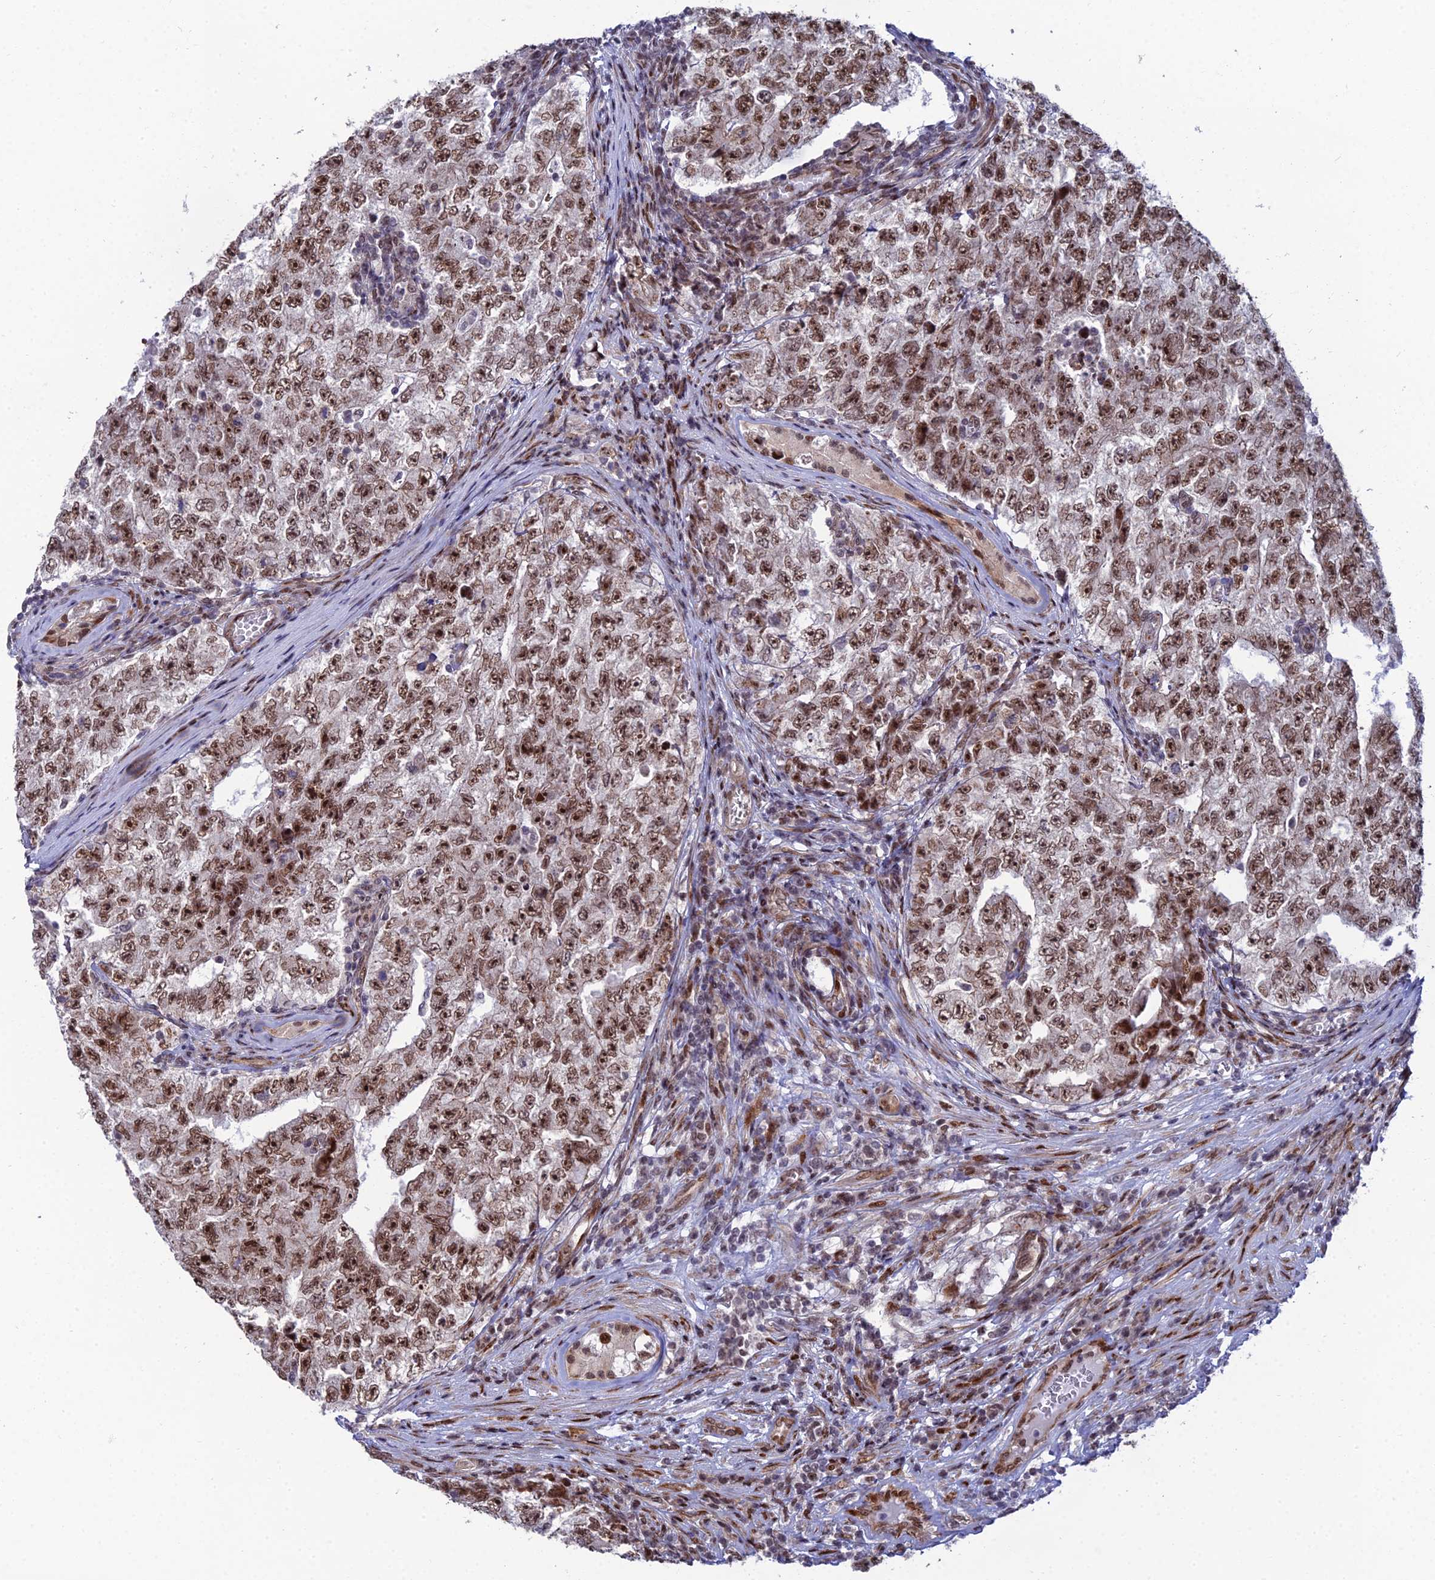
{"staining": {"intensity": "strong", "quantity": ">75%", "location": "nuclear"}, "tissue": "testis cancer", "cell_type": "Tumor cells", "image_type": "cancer", "snomed": [{"axis": "morphology", "description": "Carcinoma, Embryonal, NOS"}, {"axis": "topography", "description": "Testis"}], "caption": "The micrograph reveals staining of testis embryonal carcinoma, revealing strong nuclear protein positivity (brown color) within tumor cells.", "gene": "ZNF668", "patient": {"sex": "male", "age": 17}}